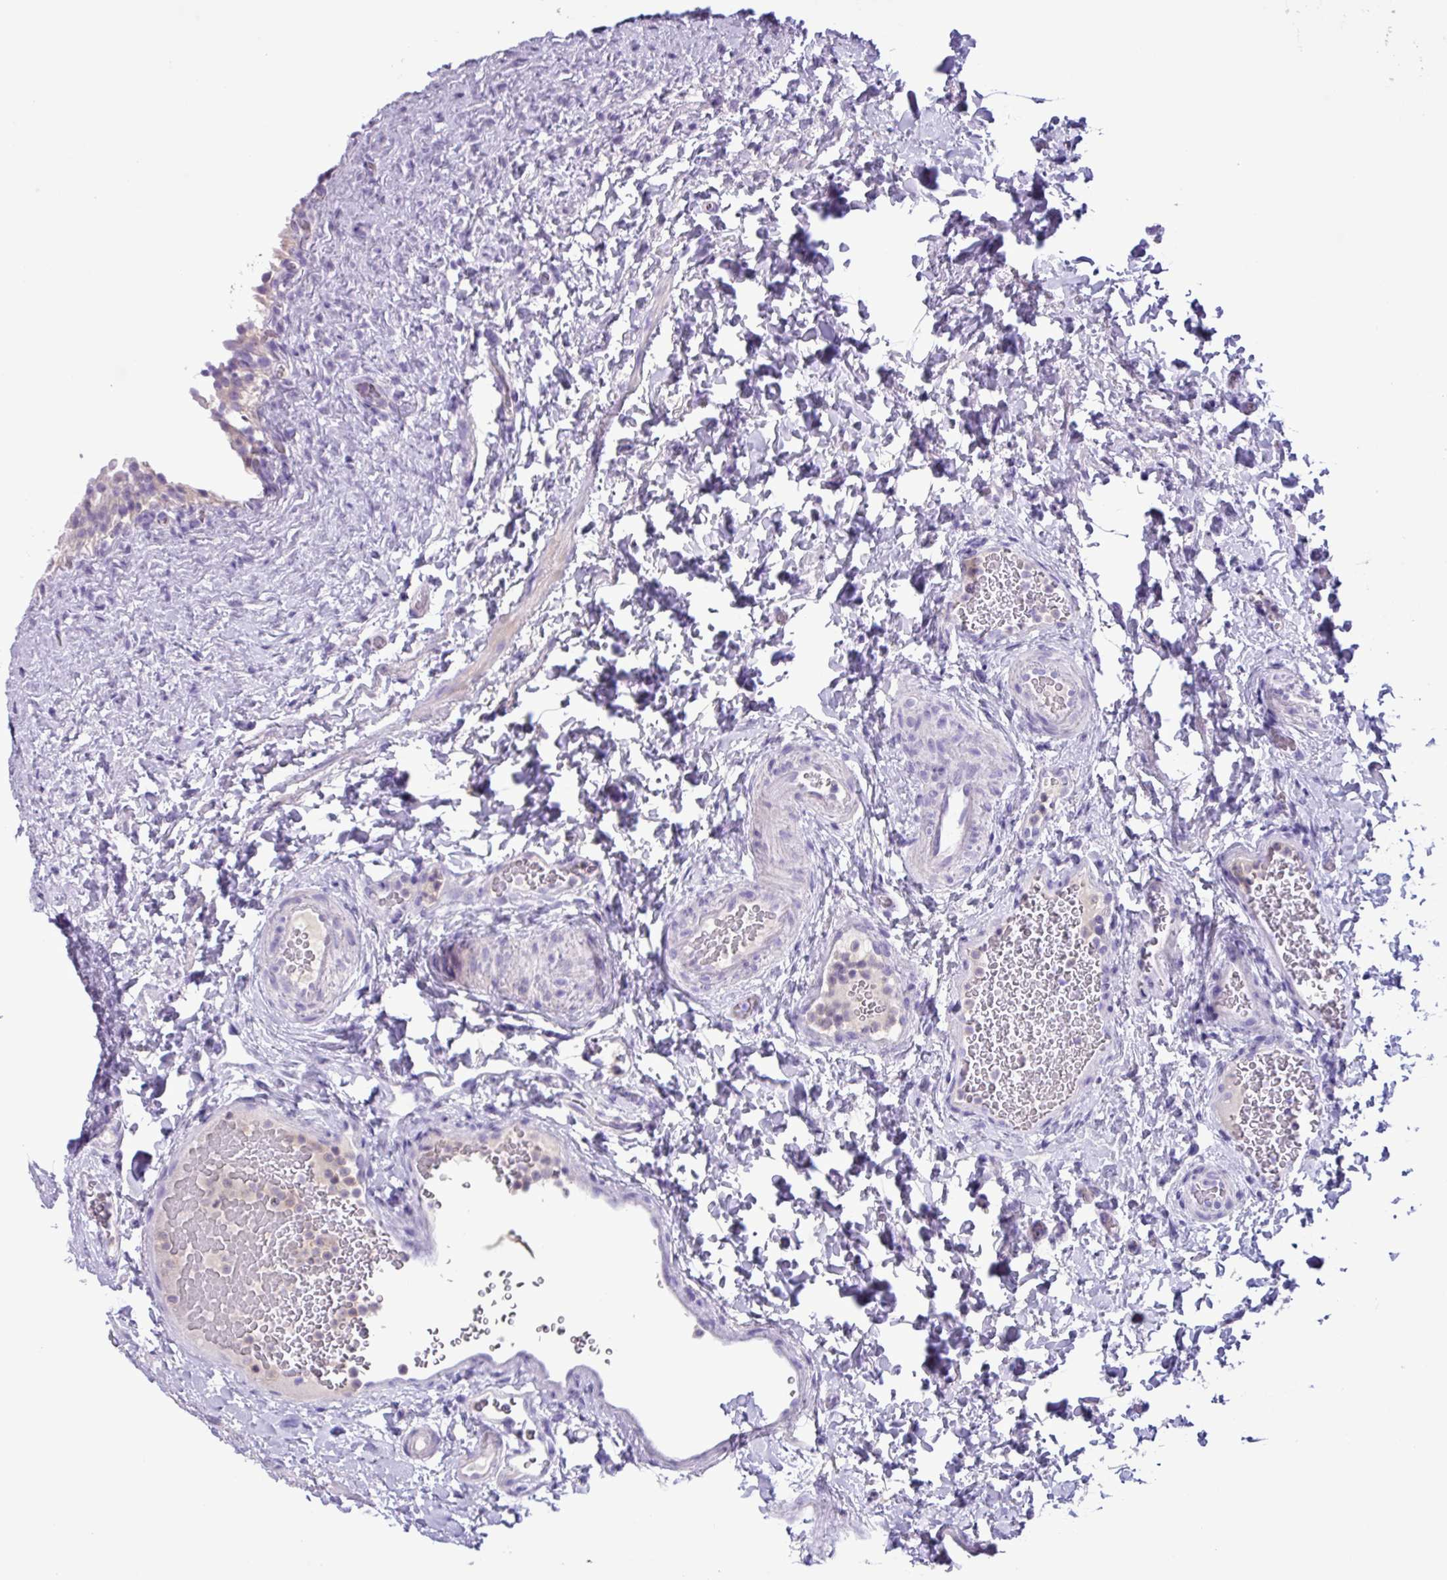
{"staining": {"intensity": "negative", "quantity": "none", "location": "none"}, "tissue": "urinary bladder", "cell_type": "Urothelial cells", "image_type": "normal", "snomed": [{"axis": "morphology", "description": "Normal tissue, NOS"}, {"axis": "topography", "description": "Urinary bladder"}], "caption": "An image of urinary bladder stained for a protein exhibits no brown staining in urothelial cells. (Immunohistochemistry, brightfield microscopy, high magnification).", "gene": "CYSTM1", "patient": {"sex": "female", "age": 27}}